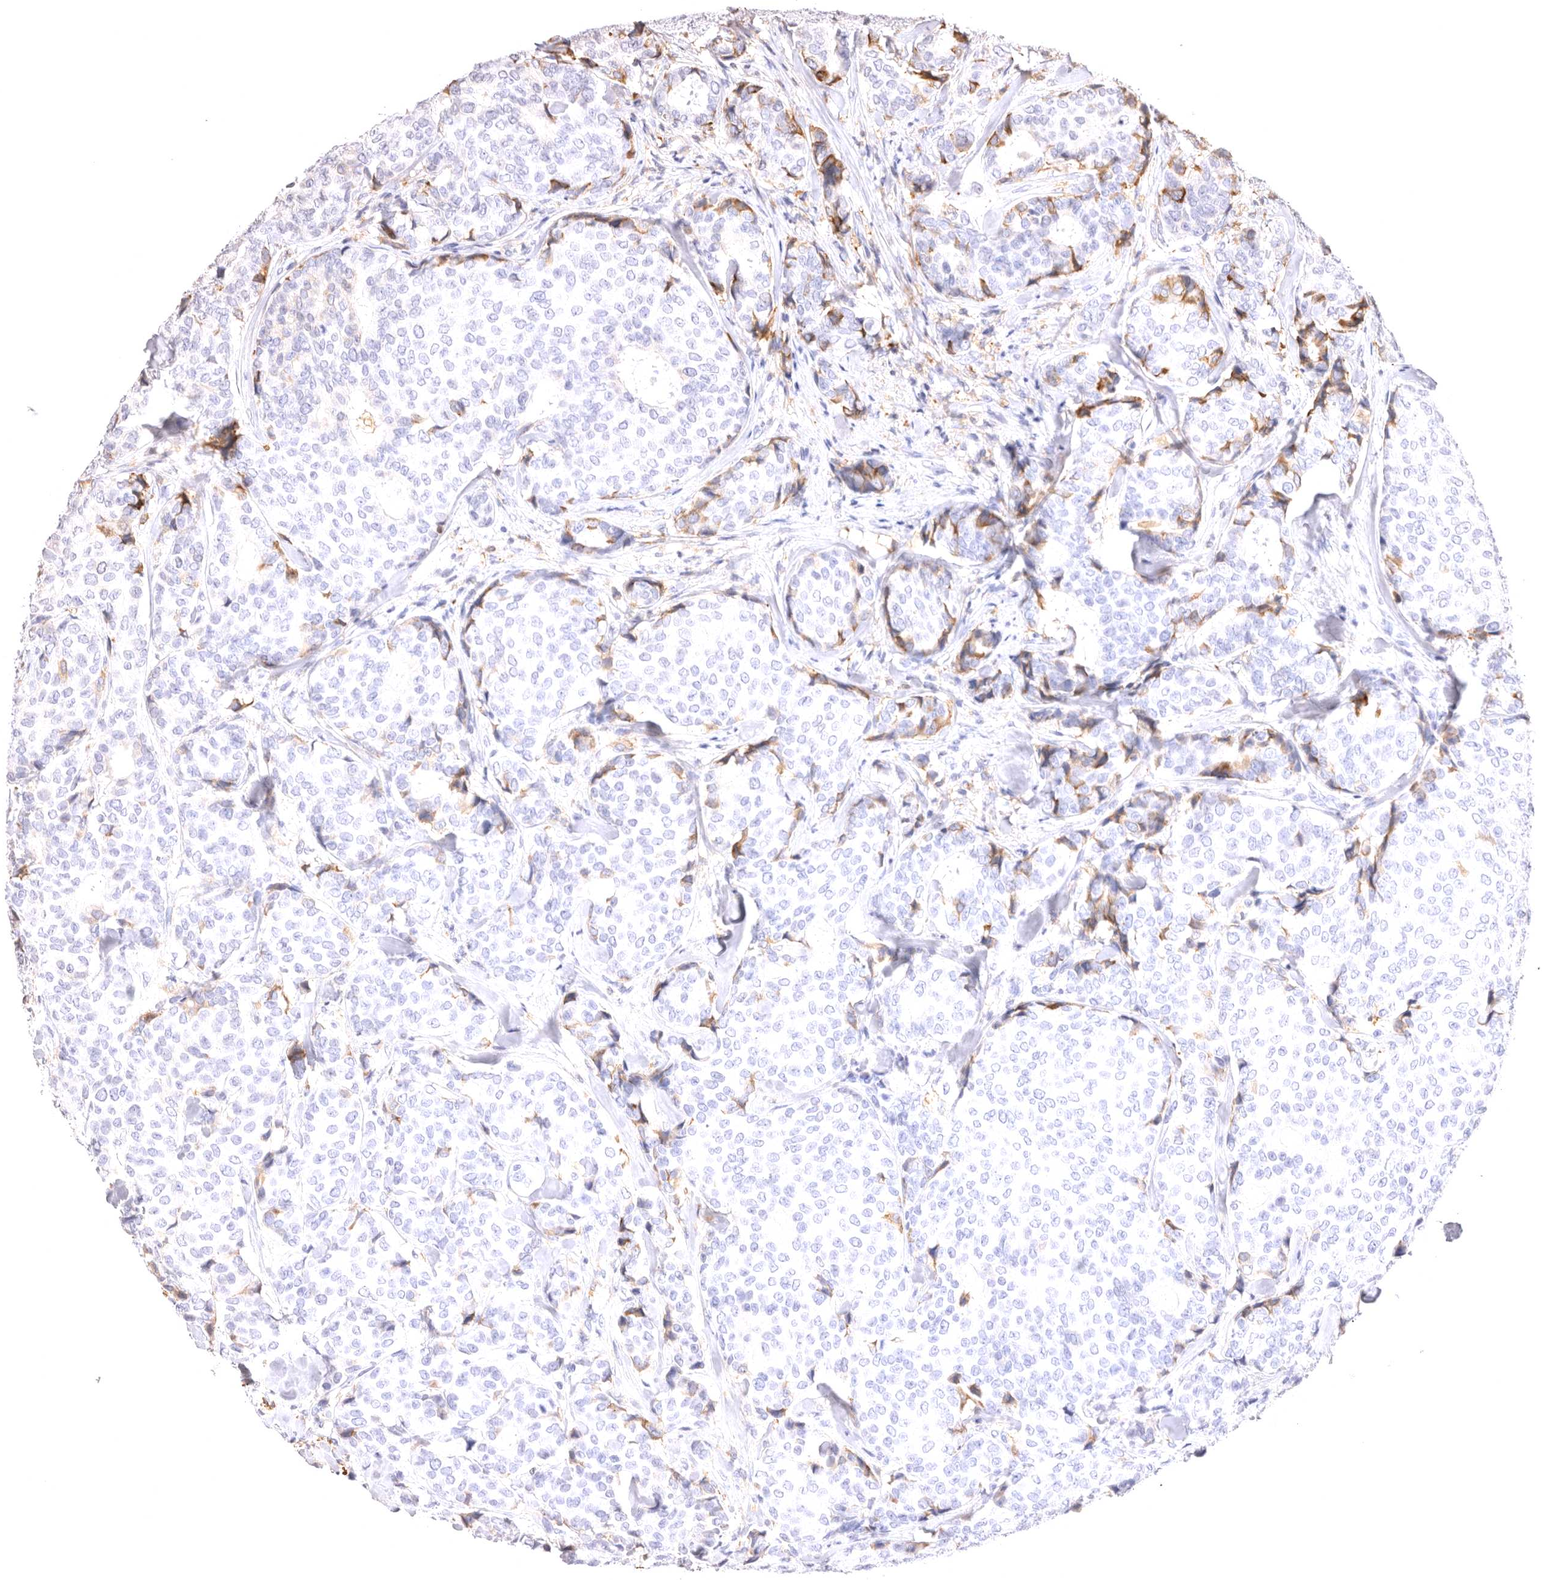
{"staining": {"intensity": "moderate", "quantity": "<25%", "location": "cytoplasmic/membranous"}, "tissue": "breast cancer", "cell_type": "Tumor cells", "image_type": "cancer", "snomed": [{"axis": "morphology", "description": "Duct carcinoma"}, {"axis": "topography", "description": "Breast"}], "caption": "This photomicrograph shows IHC staining of human breast intraductal carcinoma, with low moderate cytoplasmic/membranous expression in about <25% of tumor cells.", "gene": "VPS45", "patient": {"sex": "female", "age": 75}}